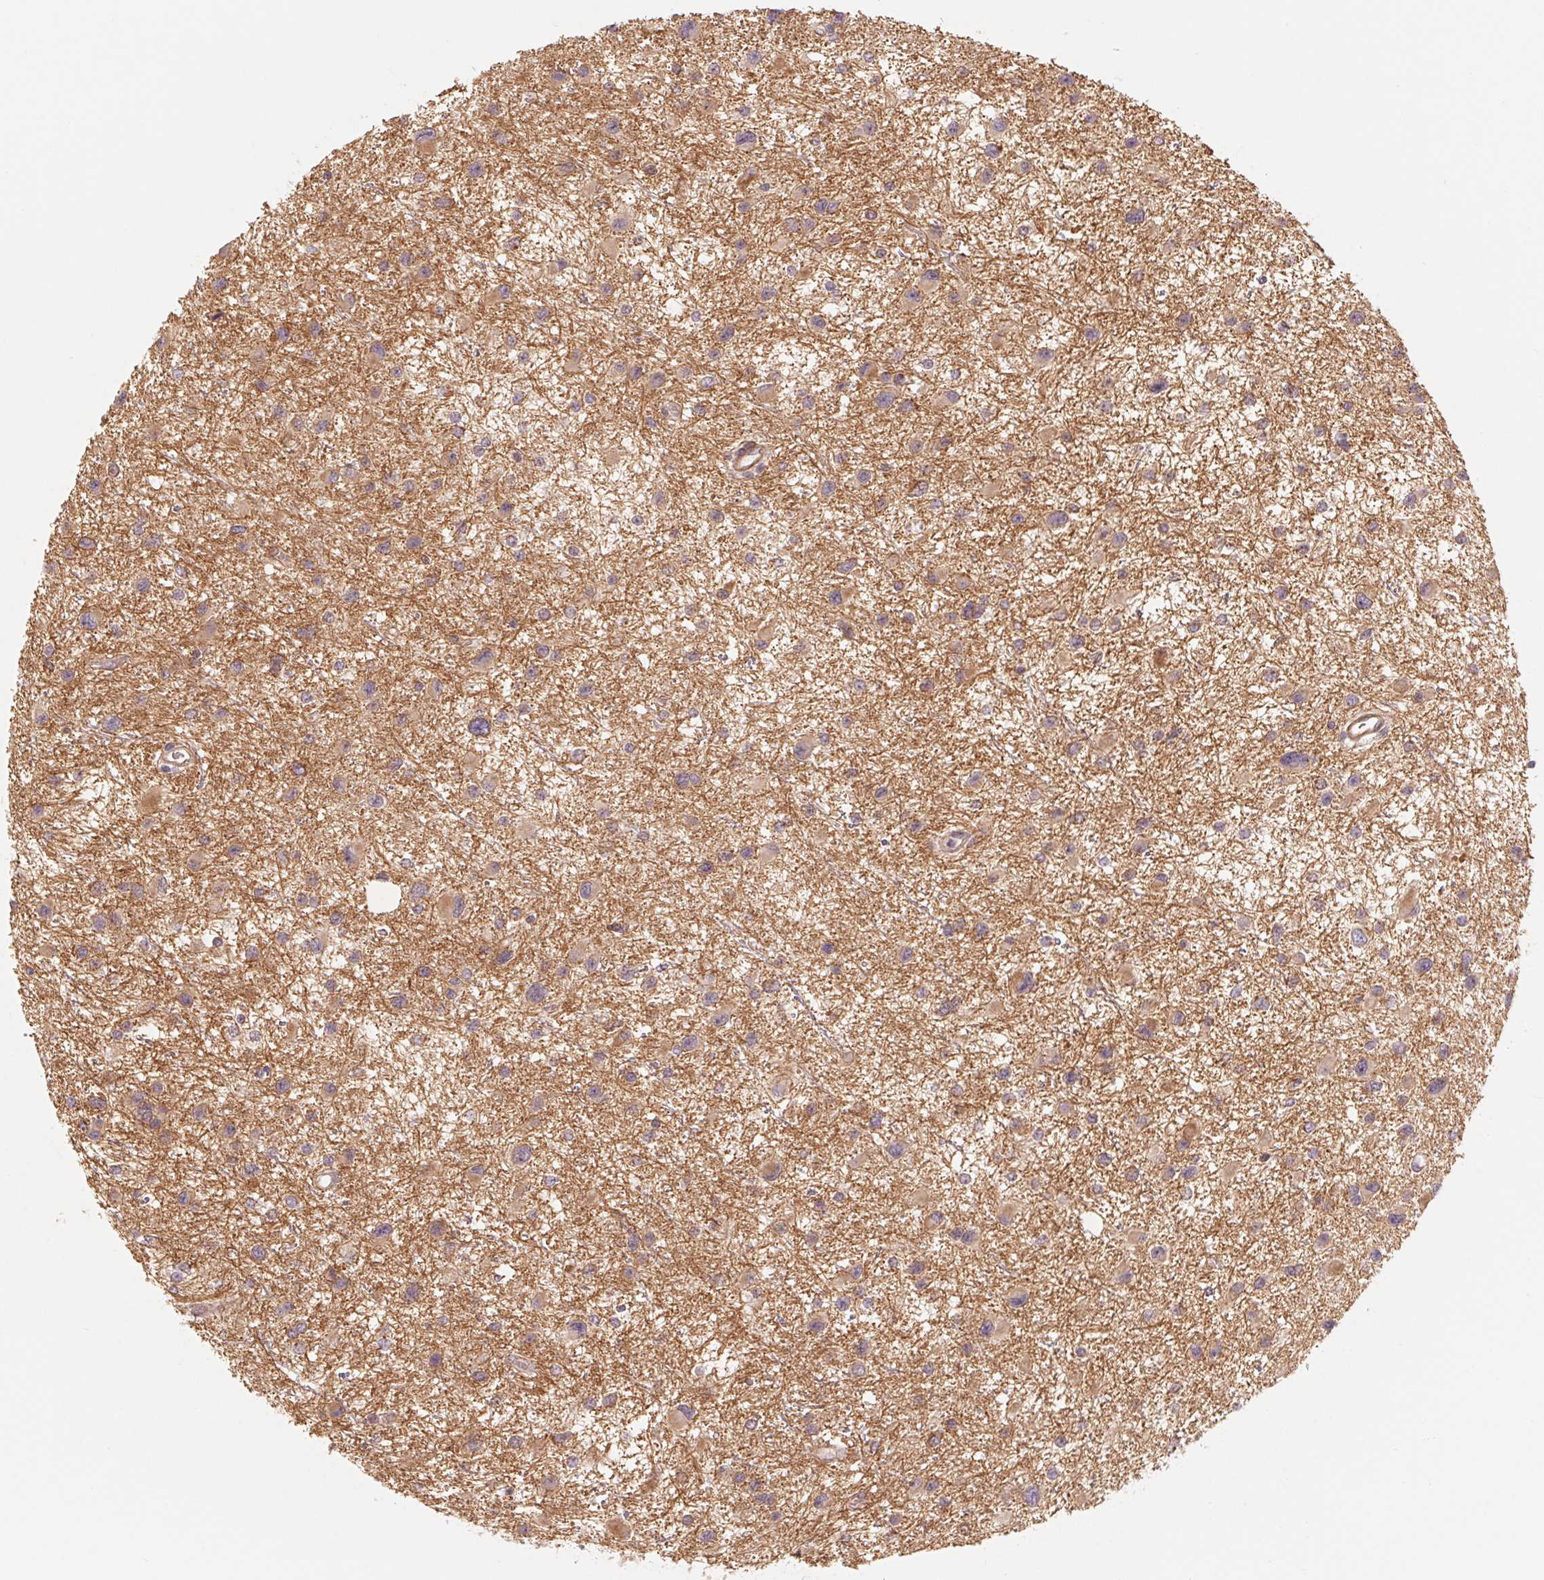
{"staining": {"intensity": "weak", "quantity": ">75%", "location": "cytoplasmic/membranous"}, "tissue": "glioma", "cell_type": "Tumor cells", "image_type": "cancer", "snomed": [{"axis": "morphology", "description": "Glioma, malignant, Low grade"}, {"axis": "topography", "description": "Brain"}], "caption": "The image demonstrates immunohistochemical staining of glioma. There is weak cytoplasmic/membranous positivity is identified in approximately >75% of tumor cells.", "gene": "CCDC112", "patient": {"sex": "female", "age": 32}}